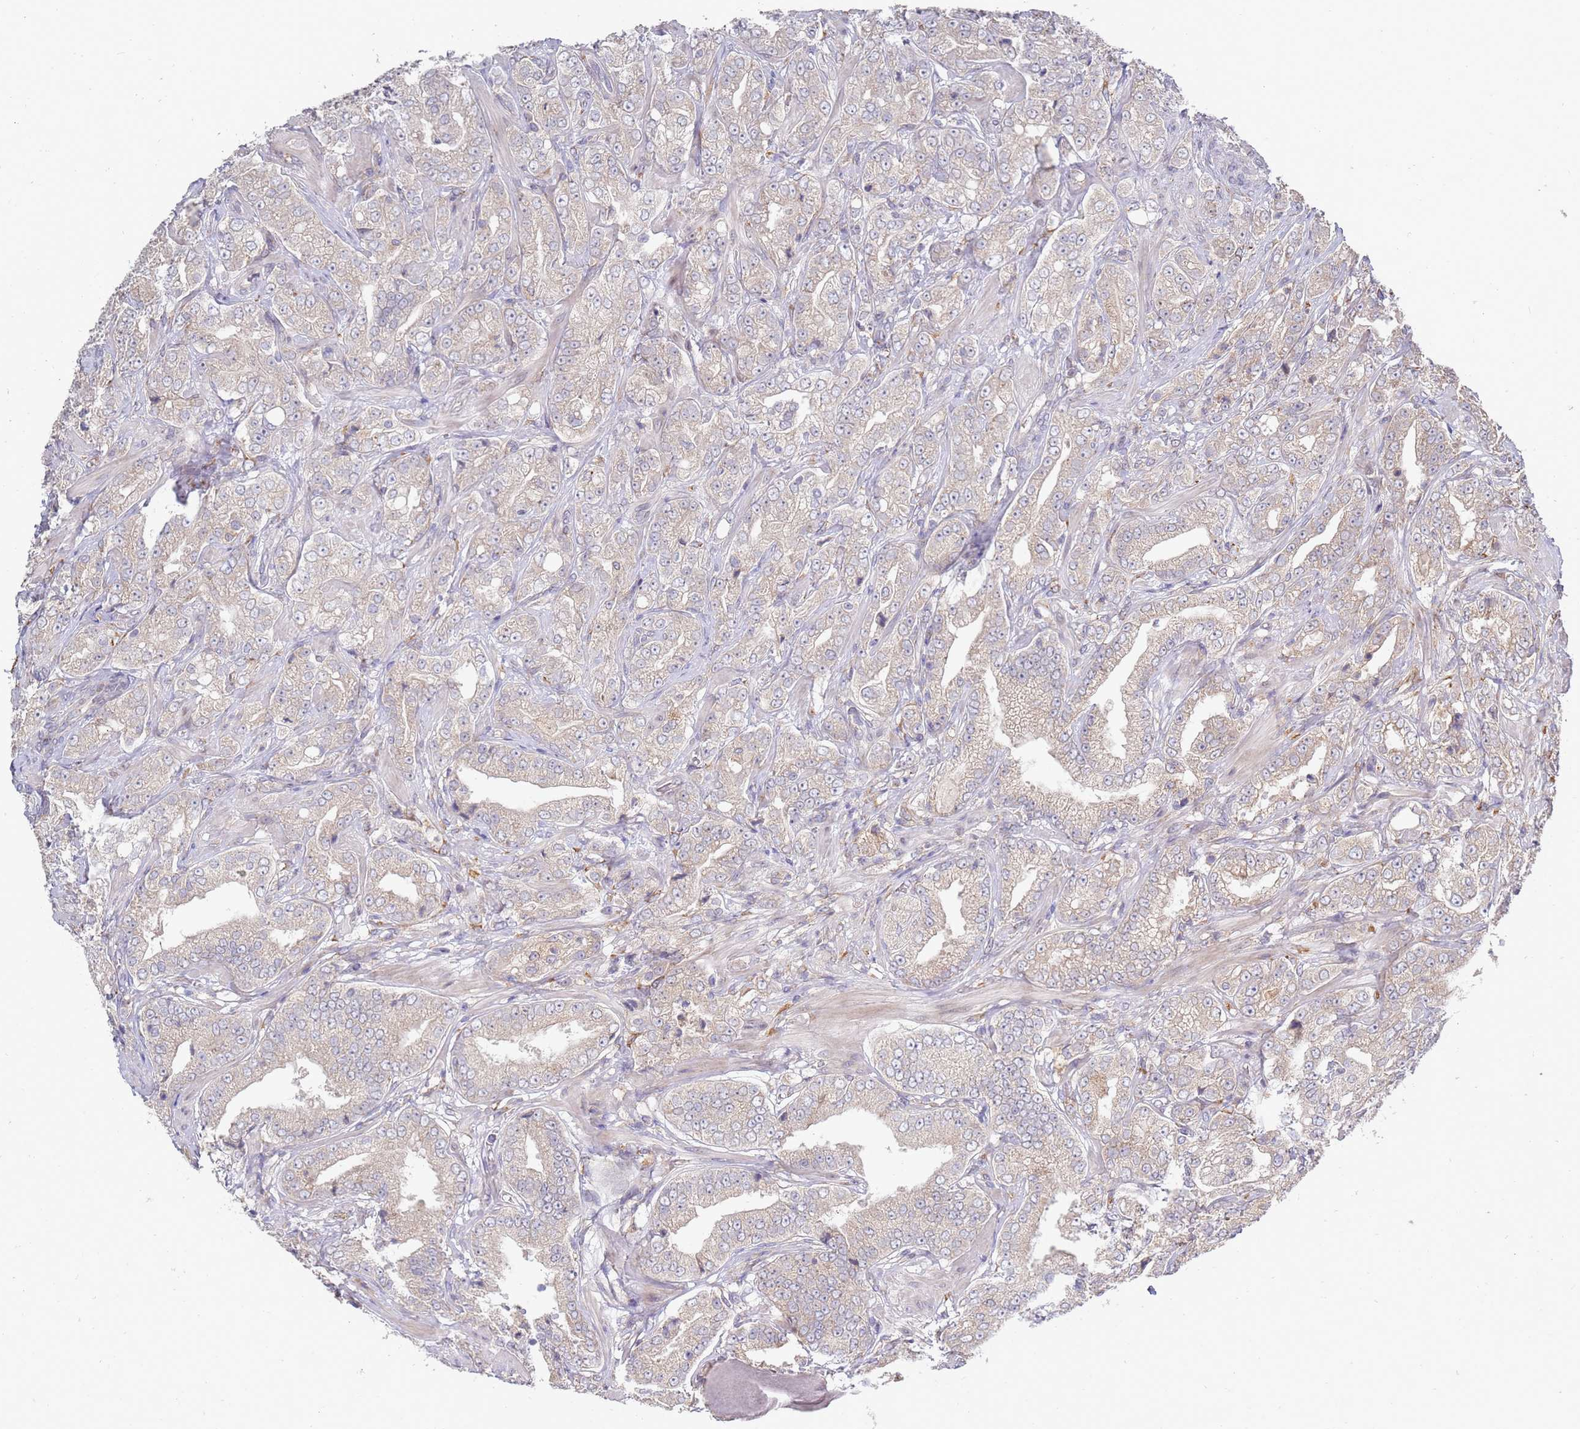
{"staining": {"intensity": "weak", "quantity": "<25%", "location": "cytoplasmic/membranous"}, "tissue": "prostate cancer", "cell_type": "Tumor cells", "image_type": "cancer", "snomed": [{"axis": "morphology", "description": "Adenocarcinoma, Low grade"}, {"axis": "topography", "description": "Prostate"}], "caption": "Prostate cancer was stained to show a protein in brown. There is no significant staining in tumor cells. Brightfield microscopy of immunohistochemistry stained with DAB (3,3'-diaminobenzidine) (brown) and hematoxylin (blue), captured at high magnification.", "gene": "VRK2", "patient": {"sex": "male", "age": 67}}